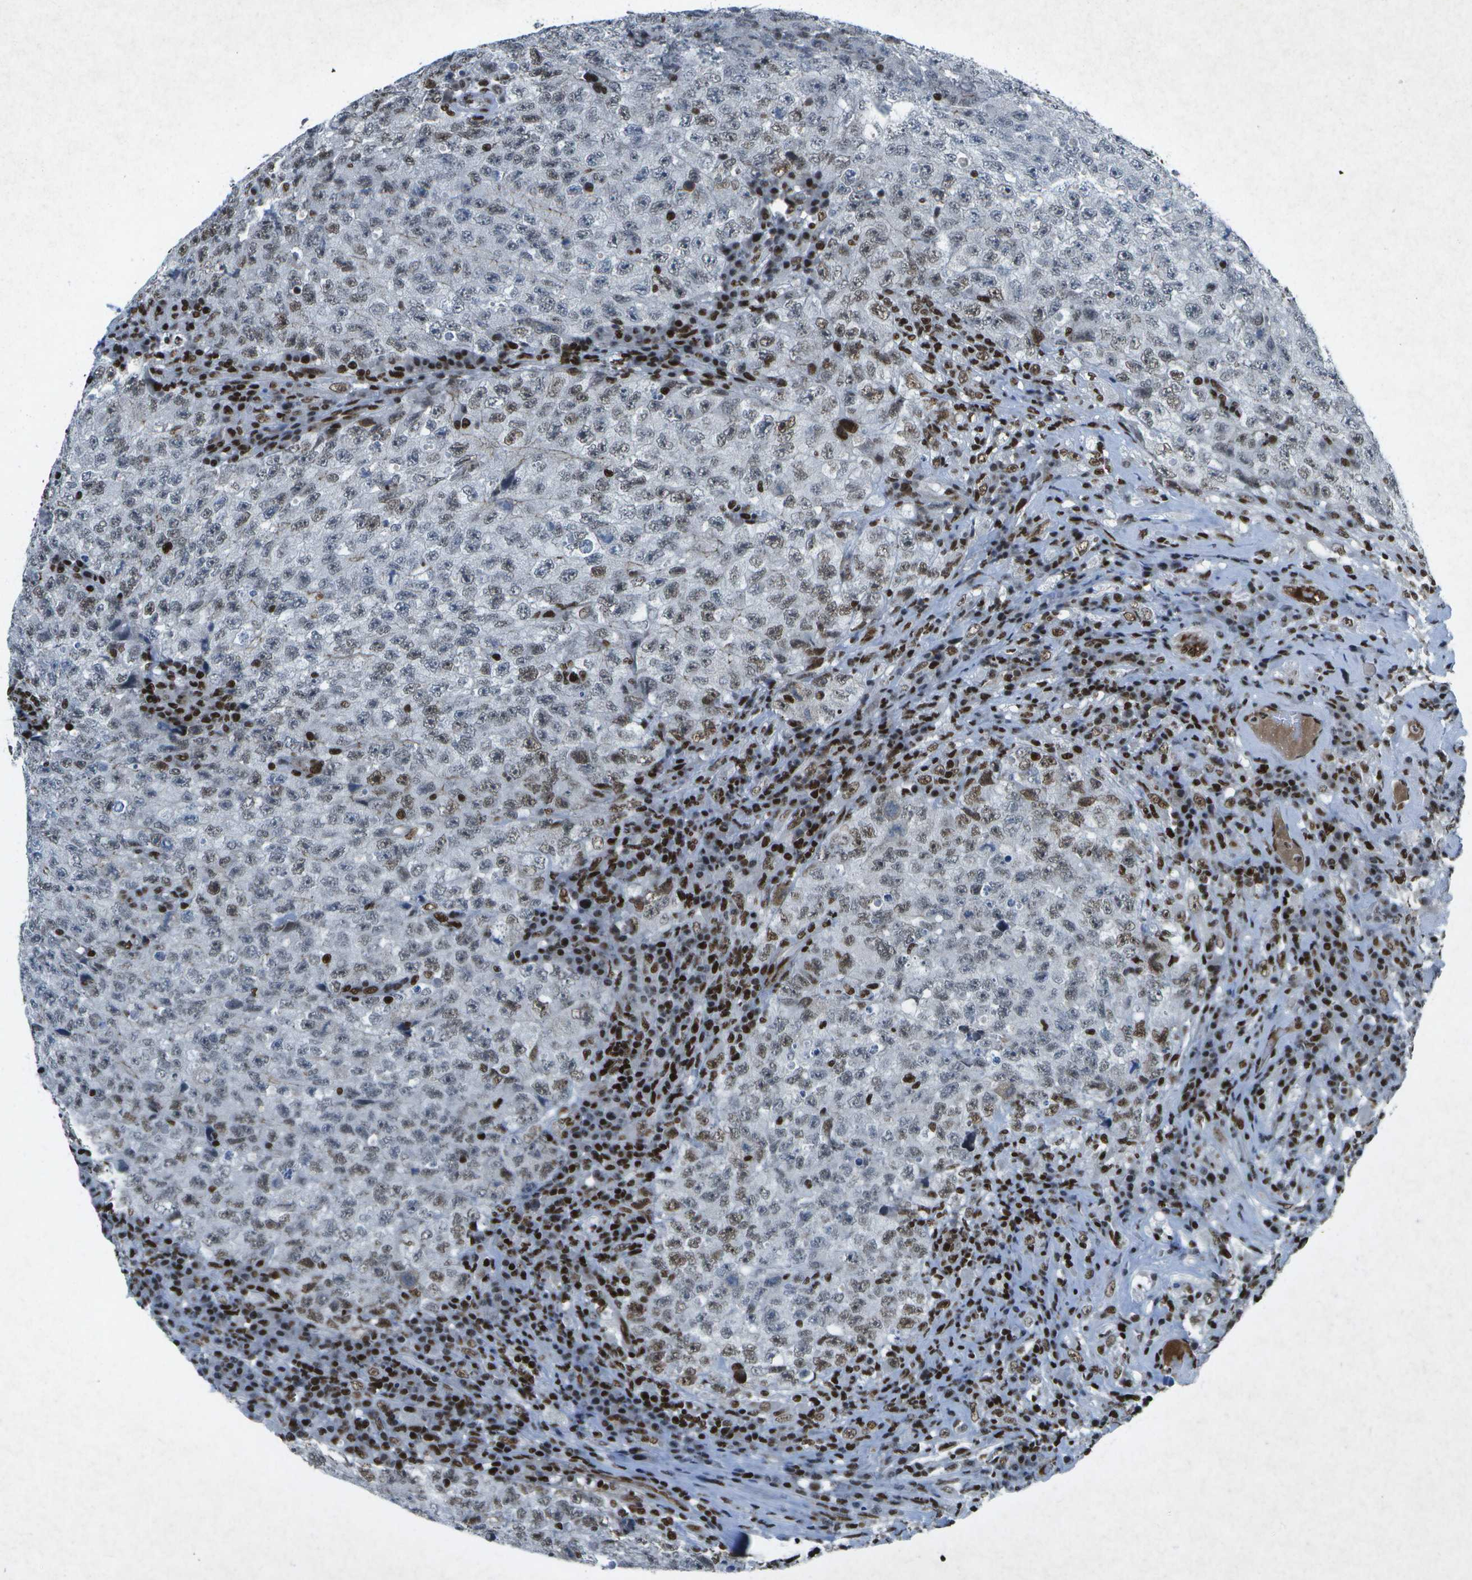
{"staining": {"intensity": "moderate", "quantity": "<25%", "location": "nuclear"}, "tissue": "testis cancer", "cell_type": "Tumor cells", "image_type": "cancer", "snomed": [{"axis": "morphology", "description": "Necrosis, NOS"}, {"axis": "morphology", "description": "Carcinoma, Embryonal, NOS"}, {"axis": "topography", "description": "Testis"}], "caption": "Immunohistochemical staining of human testis cancer (embryonal carcinoma) reveals low levels of moderate nuclear staining in approximately <25% of tumor cells. (IHC, brightfield microscopy, high magnification).", "gene": "MTA2", "patient": {"sex": "male", "age": 19}}